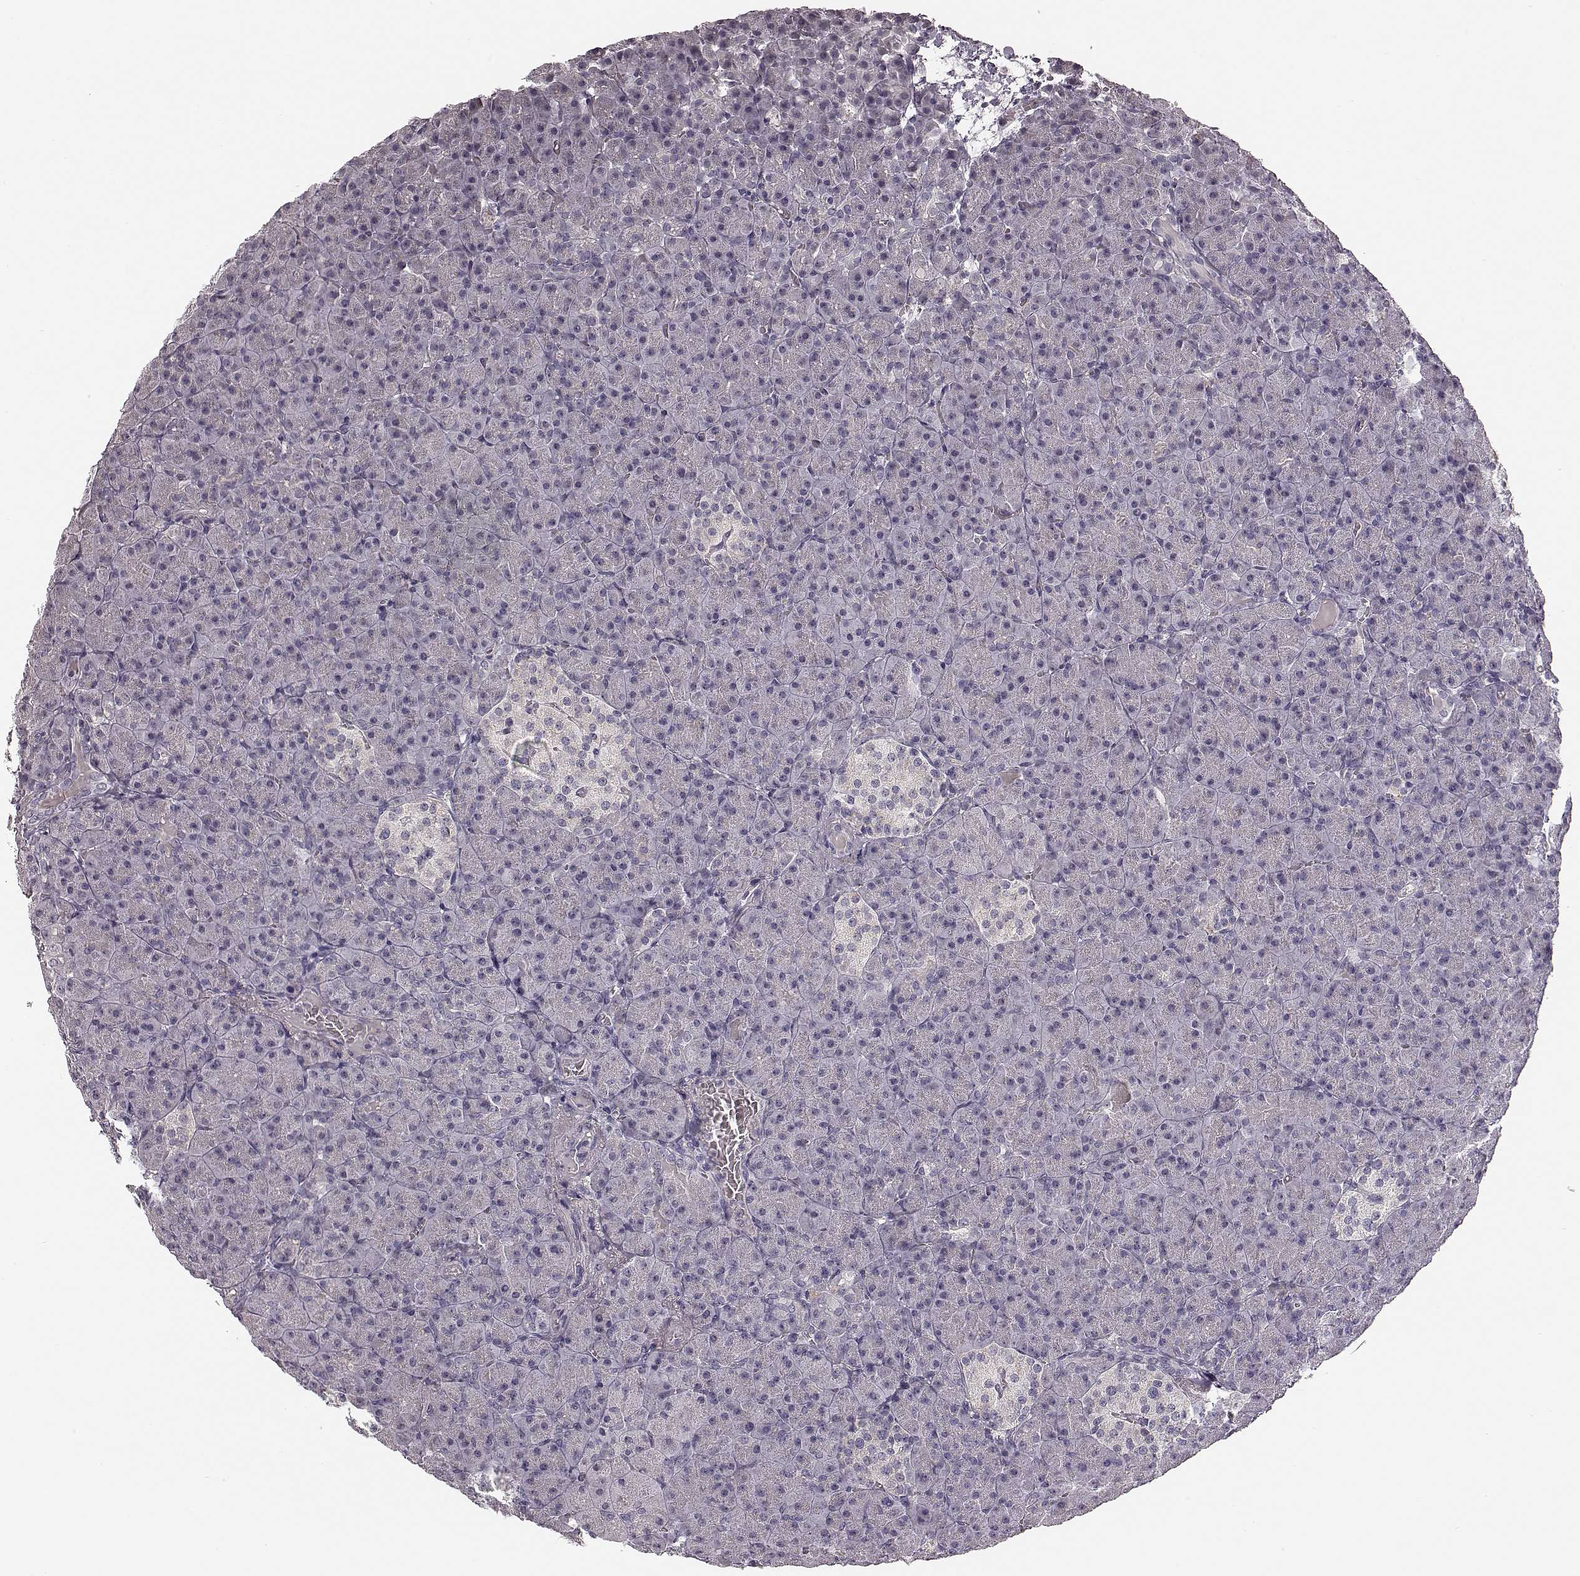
{"staining": {"intensity": "negative", "quantity": "none", "location": "none"}, "tissue": "pancreas", "cell_type": "Exocrine glandular cells", "image_type": "normal", "snomed": [{"axis": "morphology", "description": "Normal tissue, NOS"}, {"axis": "topography", "description": "Pancreas"}], "caption": "Human pancreas stained for a protein using IHC demonstrates no positivity in exocrine glandular cells.", "gene": "MIA", "patient": {"sex": "female", "age": 74}}